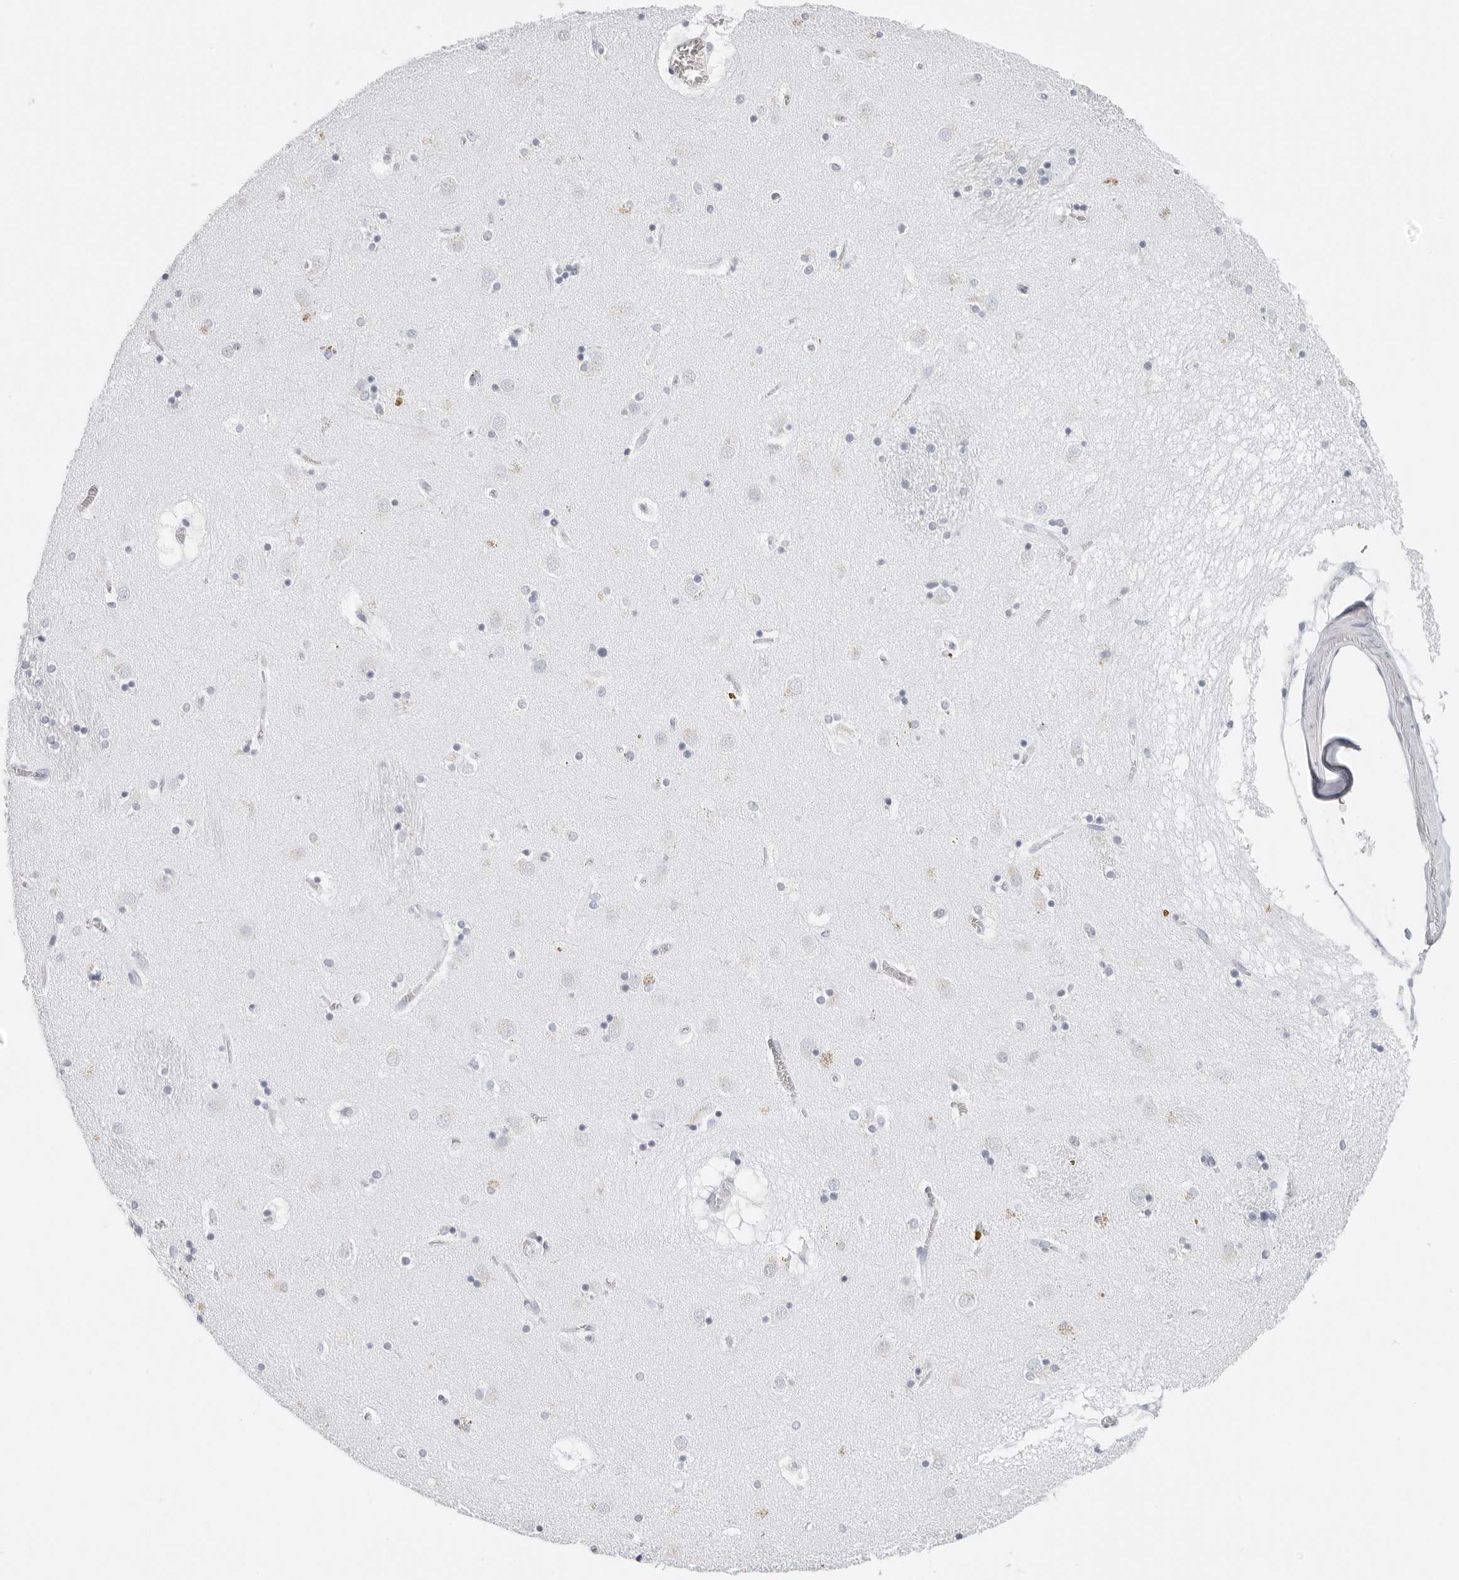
{"staining": {"intensity": "negative", "quantity": "none", "location": "none"}, "tissue": "caudate", "cell_type": "Glial cells", "image_type": "normal", "snomed": [{"axis": "morphology", "description": "Normal tissue, NOS"}, {"axis": "topography", "description": "Lateral ventricle wall"}], "caption": "A micrograph of caudate stained for a protein demonstrates no brown staining in glial cells. Nuclei are stained in blue.", "gene": "CST1", "patient": {"sex": "male", "age": 70}}